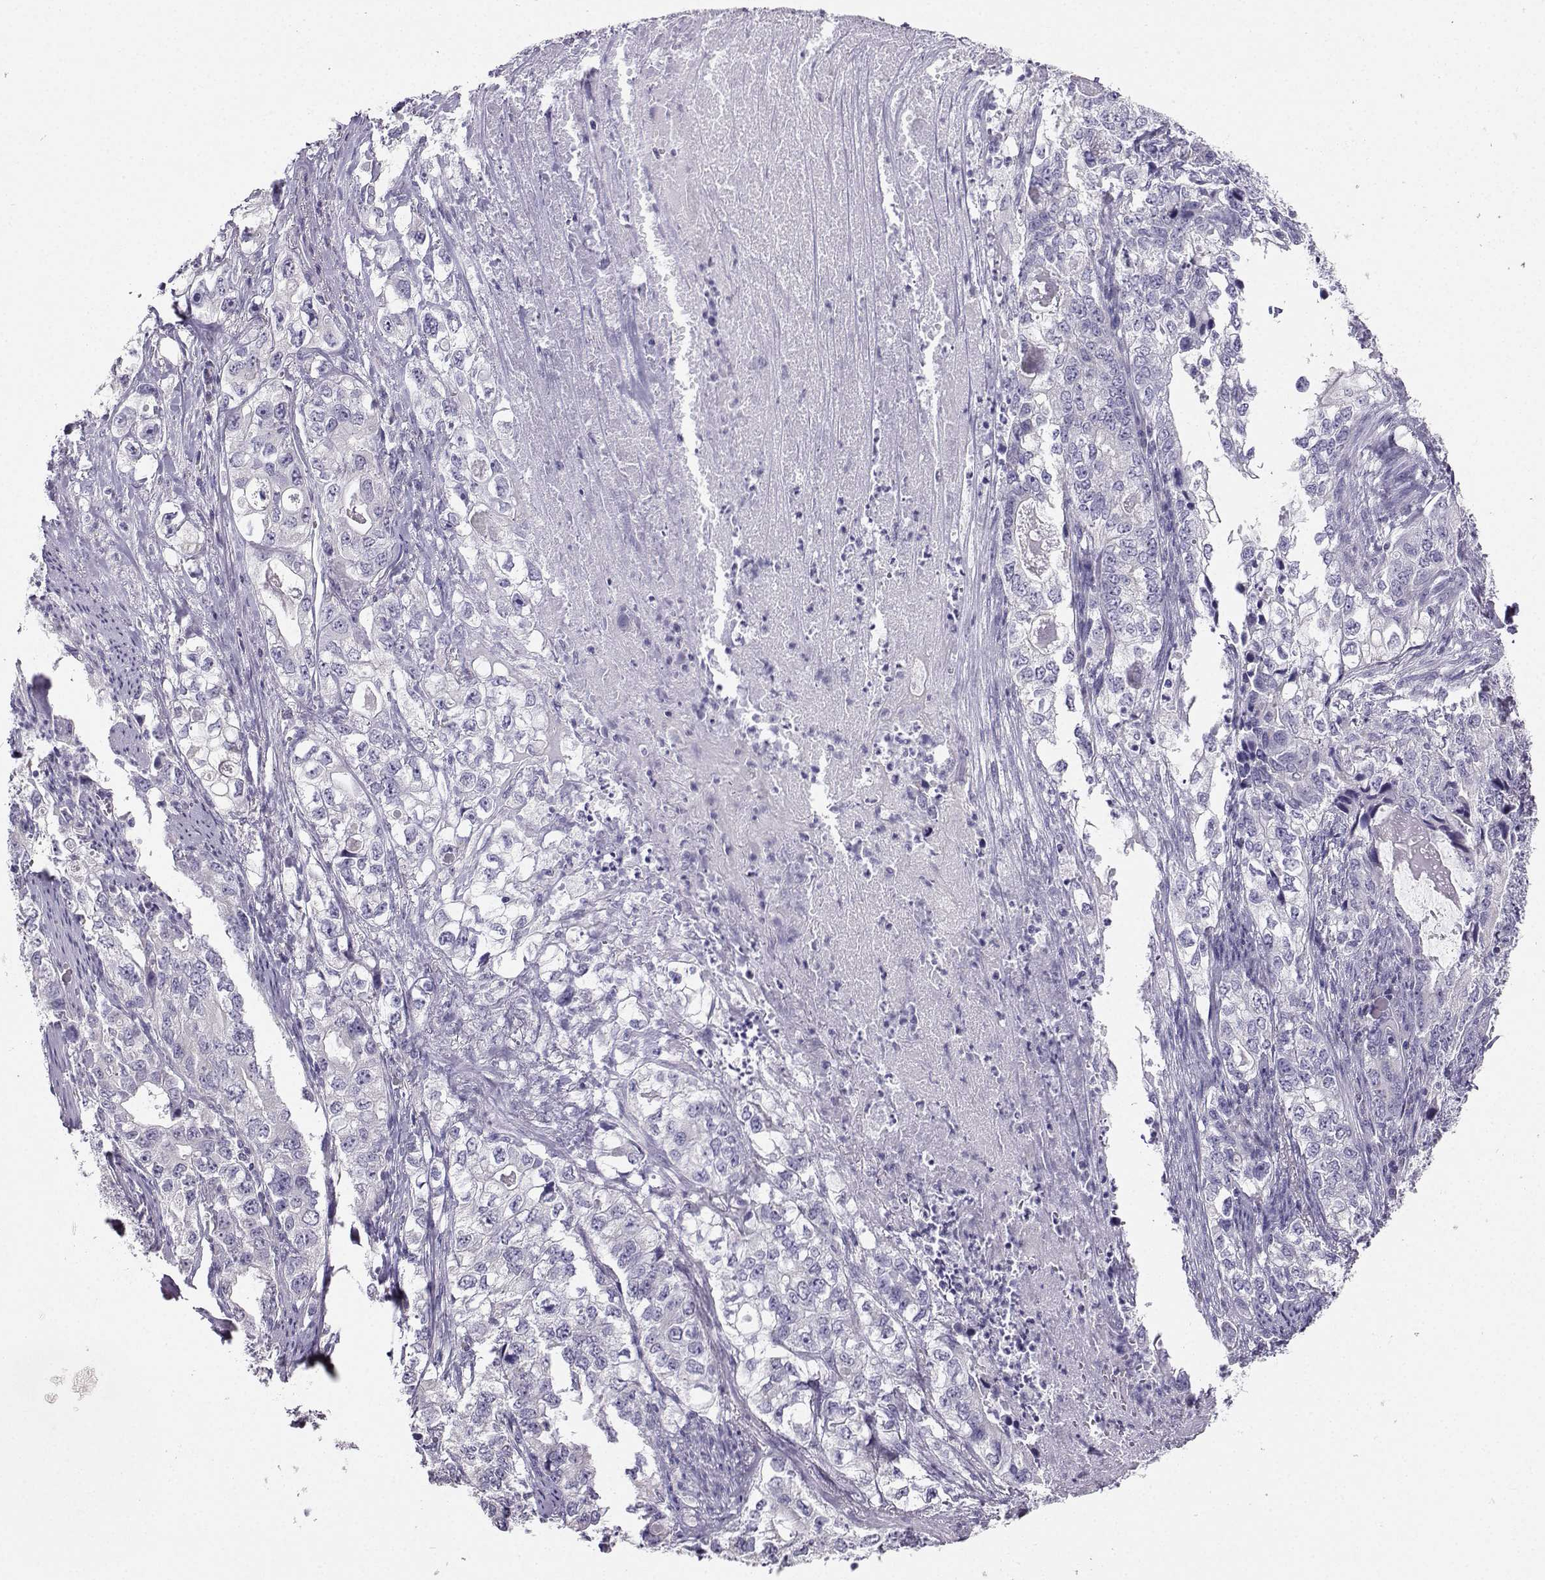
{"staining": {"intensity": "negative", "quantity": "none", "location": "none"}, "tissue": "stomach cancer", "cell_type": "Tumor cells", "image_type": "cancer", "snomed": [{"axis": "morphology", "description": "Adenocarcinoma, NOS"}, {"axis": "topography", "description": "Stomach, lower"}], "caption": "A histopathology image of adenocarcinoma (stomach) stained for a protein shows no brown staining in tumor cells.", "gene": "AVP", "patient": {"sex": "female", "age": 72}}